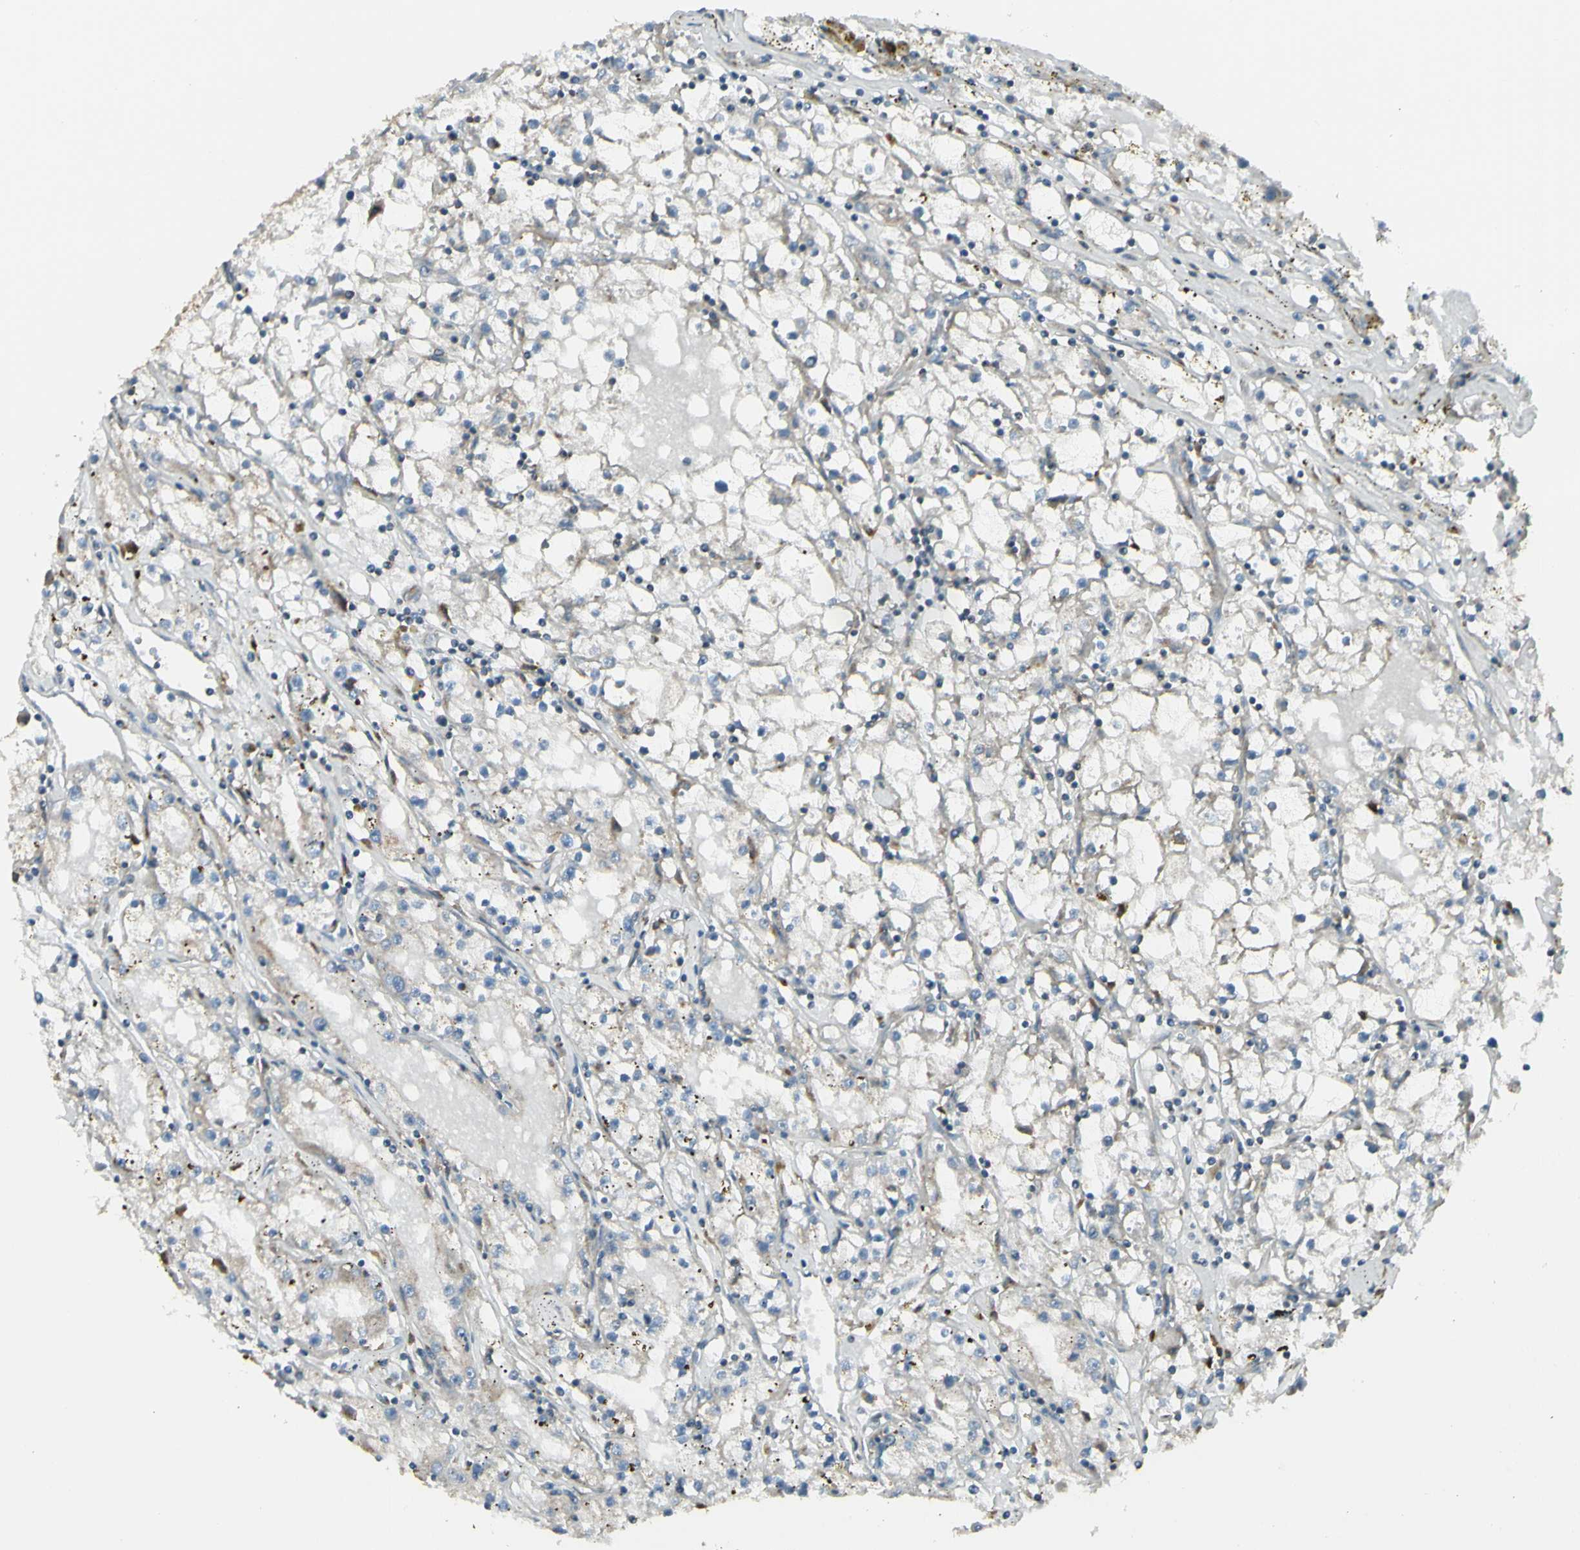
{"staining": {"intensity": "weak", "quantity": "<25%", "location": "cytoplasmic/membranous"}, "tissue": "renal cancer", "cell_type": "Tumor cells", "image_type": "cancer", "snomed": [{"axis": "morphology", "description": "Adenocarcinoma, NOS"}, {"axis": "topography", "description": "Kidney"}], "caption": "Human renal cancer (adenocarcinoma) stained for a protein using immunohistochemistry demonstrates no positivity in tumor cells.", "gene": "NAPA", "patient": {"sex": "male", "age": 56}}